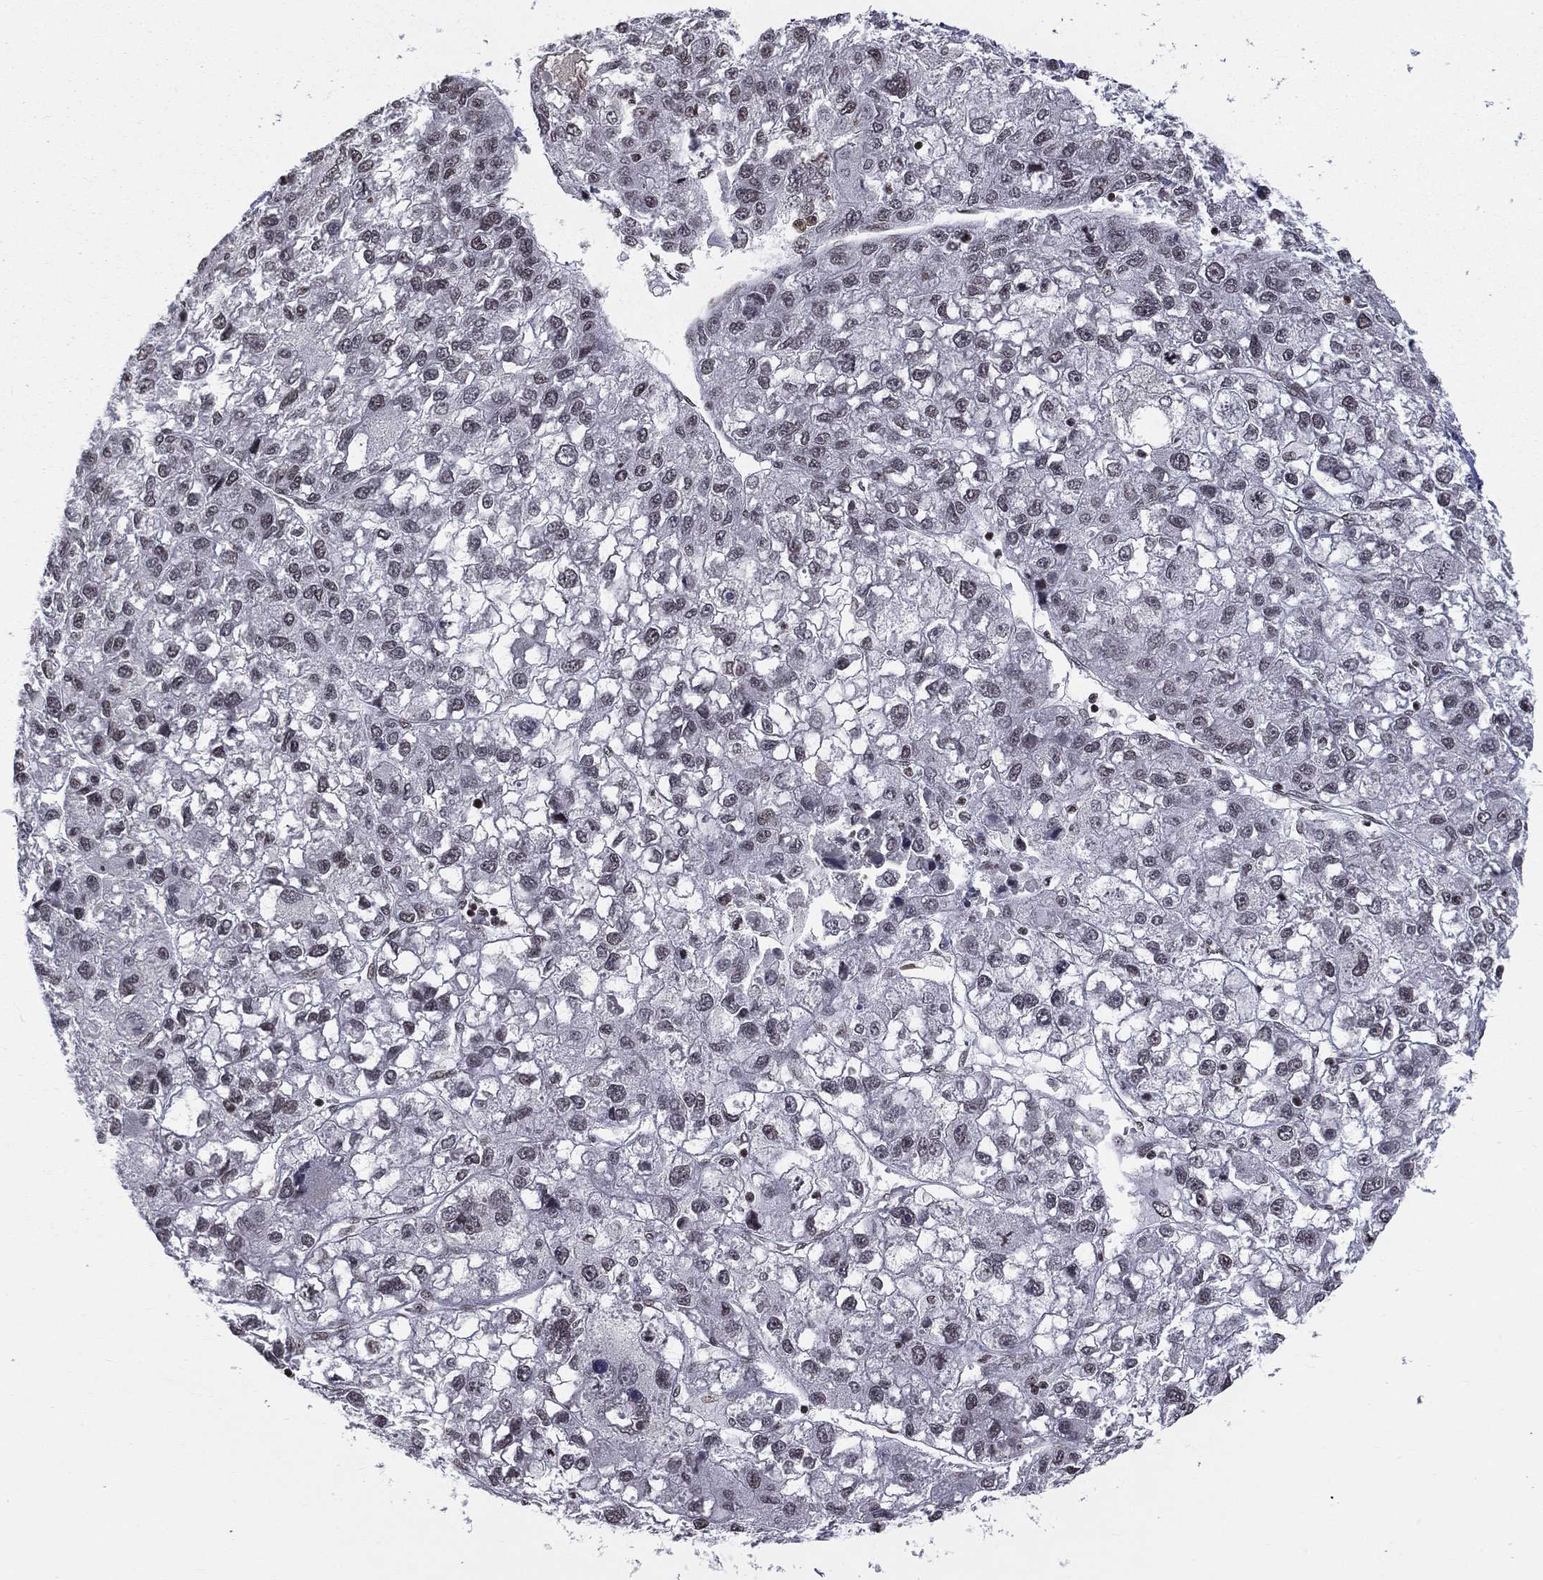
{"staining": {"intensity": "weak", "quantity": "25%-75%", "location": "nuclear"}, "tissue": "liver cancer", "cell_type": "Tumor cells", "image_type": "cancer", "snomed": [{"axis": "morphology", "description": "Carcinoma, Hepatocellular, NOS"}, {"axis": "topography", "description": "Liver"}], "caption": "Protein expression by immunohistochemistry demonstrates weak nuclear staining in approximately 25%-75% of tumor cells in liver cancer (hepatocellular carcinoma).", "gene": "RFX7", "patient": {"sex": "male", "age": 56}}